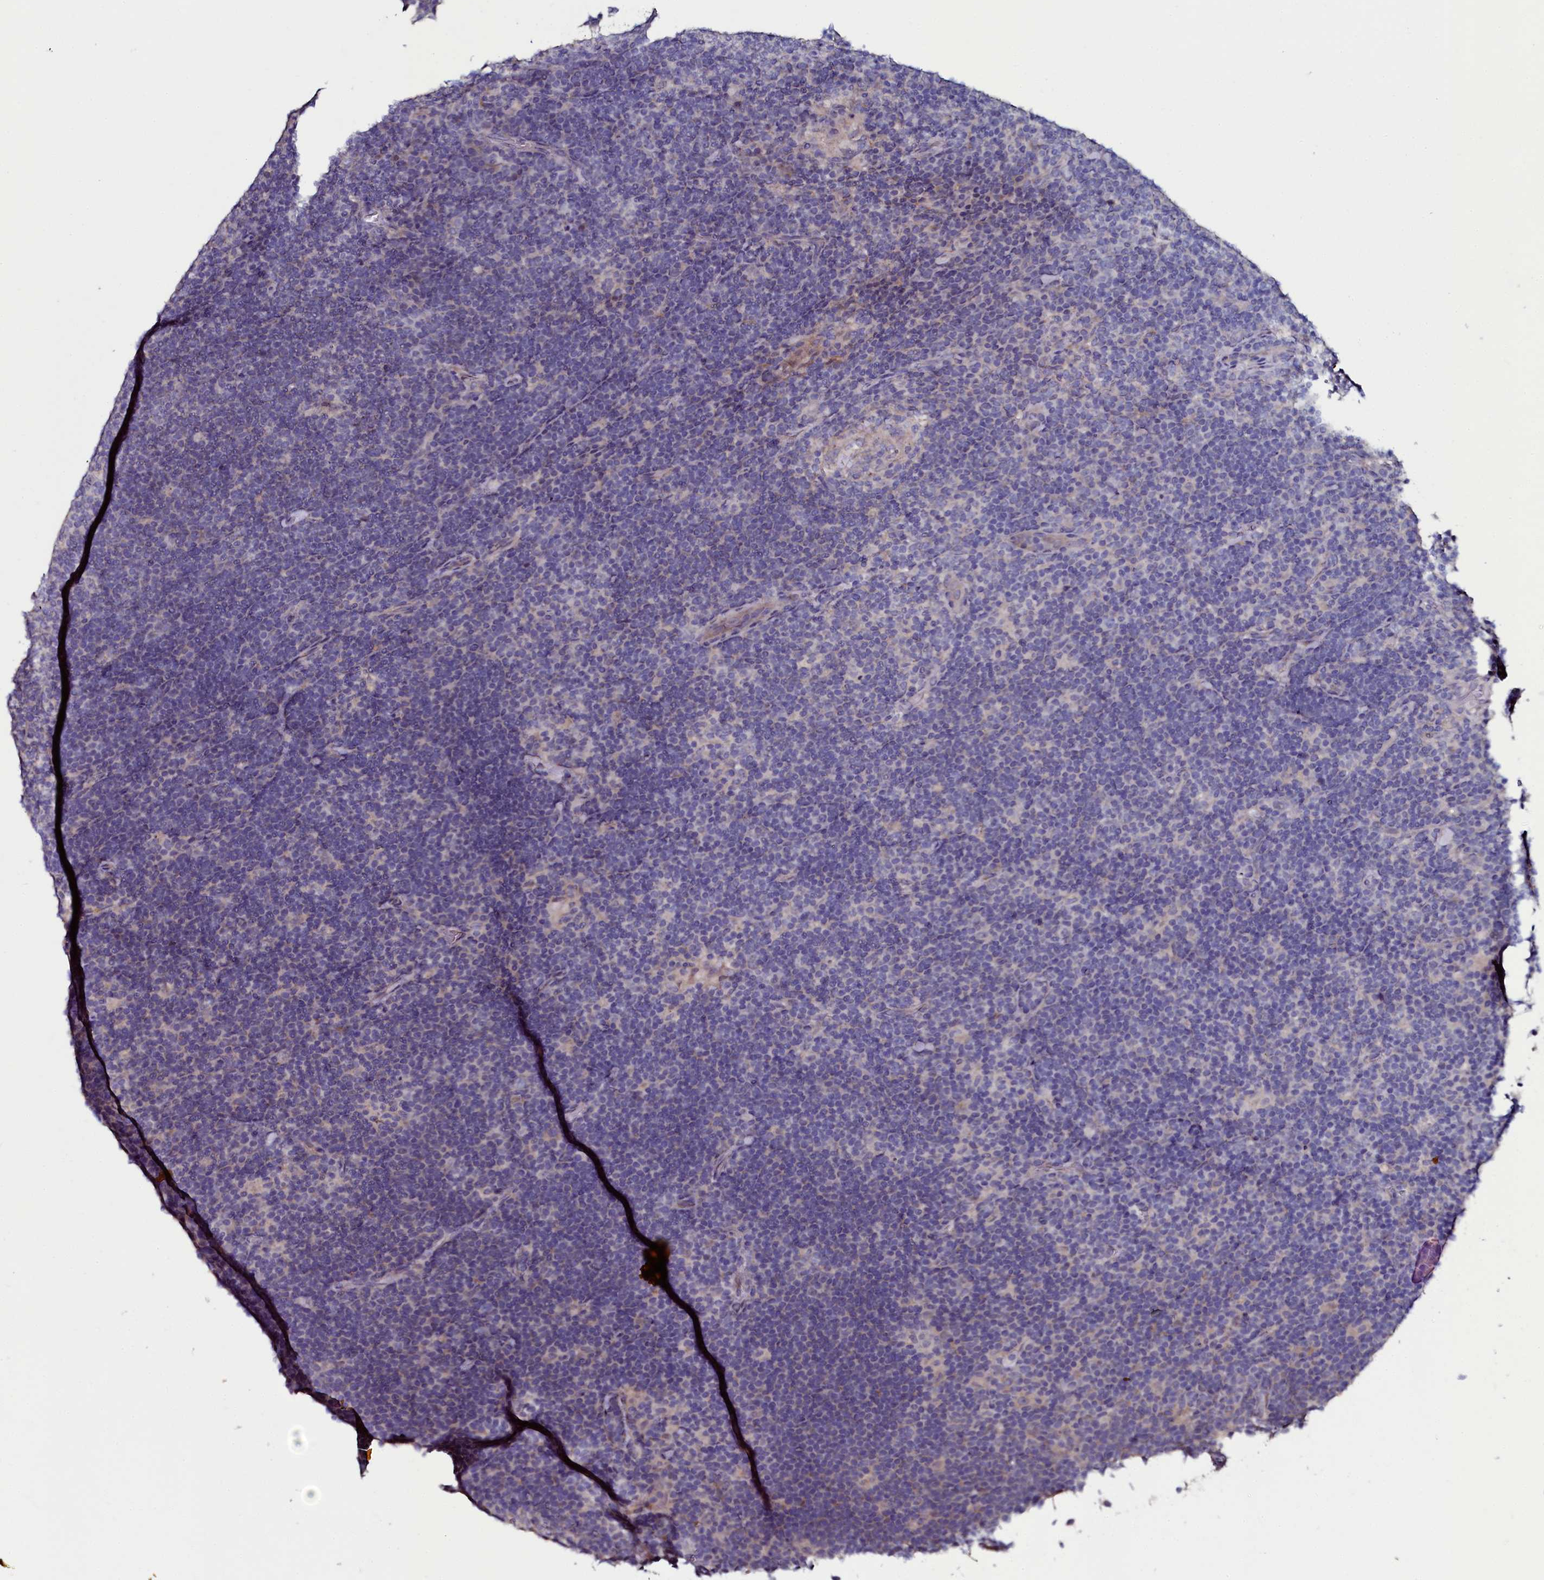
{"staining": {"intensity": "negative", "quantity": "none", "location": "none"}, "tissue": "lymphoma", "cell_type": "Tumor cells", "image_type": "cancer", "snomed": [{"axis": "morphology", "description": "Hodgkin's disease, NOS"}, {"axis": "topography", "description": "Lymph node"}], "caption": "High magnification brightfield microscopy of lymphoma stained with DAB (brown) and counterstained with hematoxylin (blue): tumor cells show no significant positivity. The staining was performed using DAB to visualize the protein expression in brown, while the nuclei were stained in blue with hematoxylin (Magnification: 20x).", "gene": "USPL1", "patient": {"sex": "female", "age": 57}}